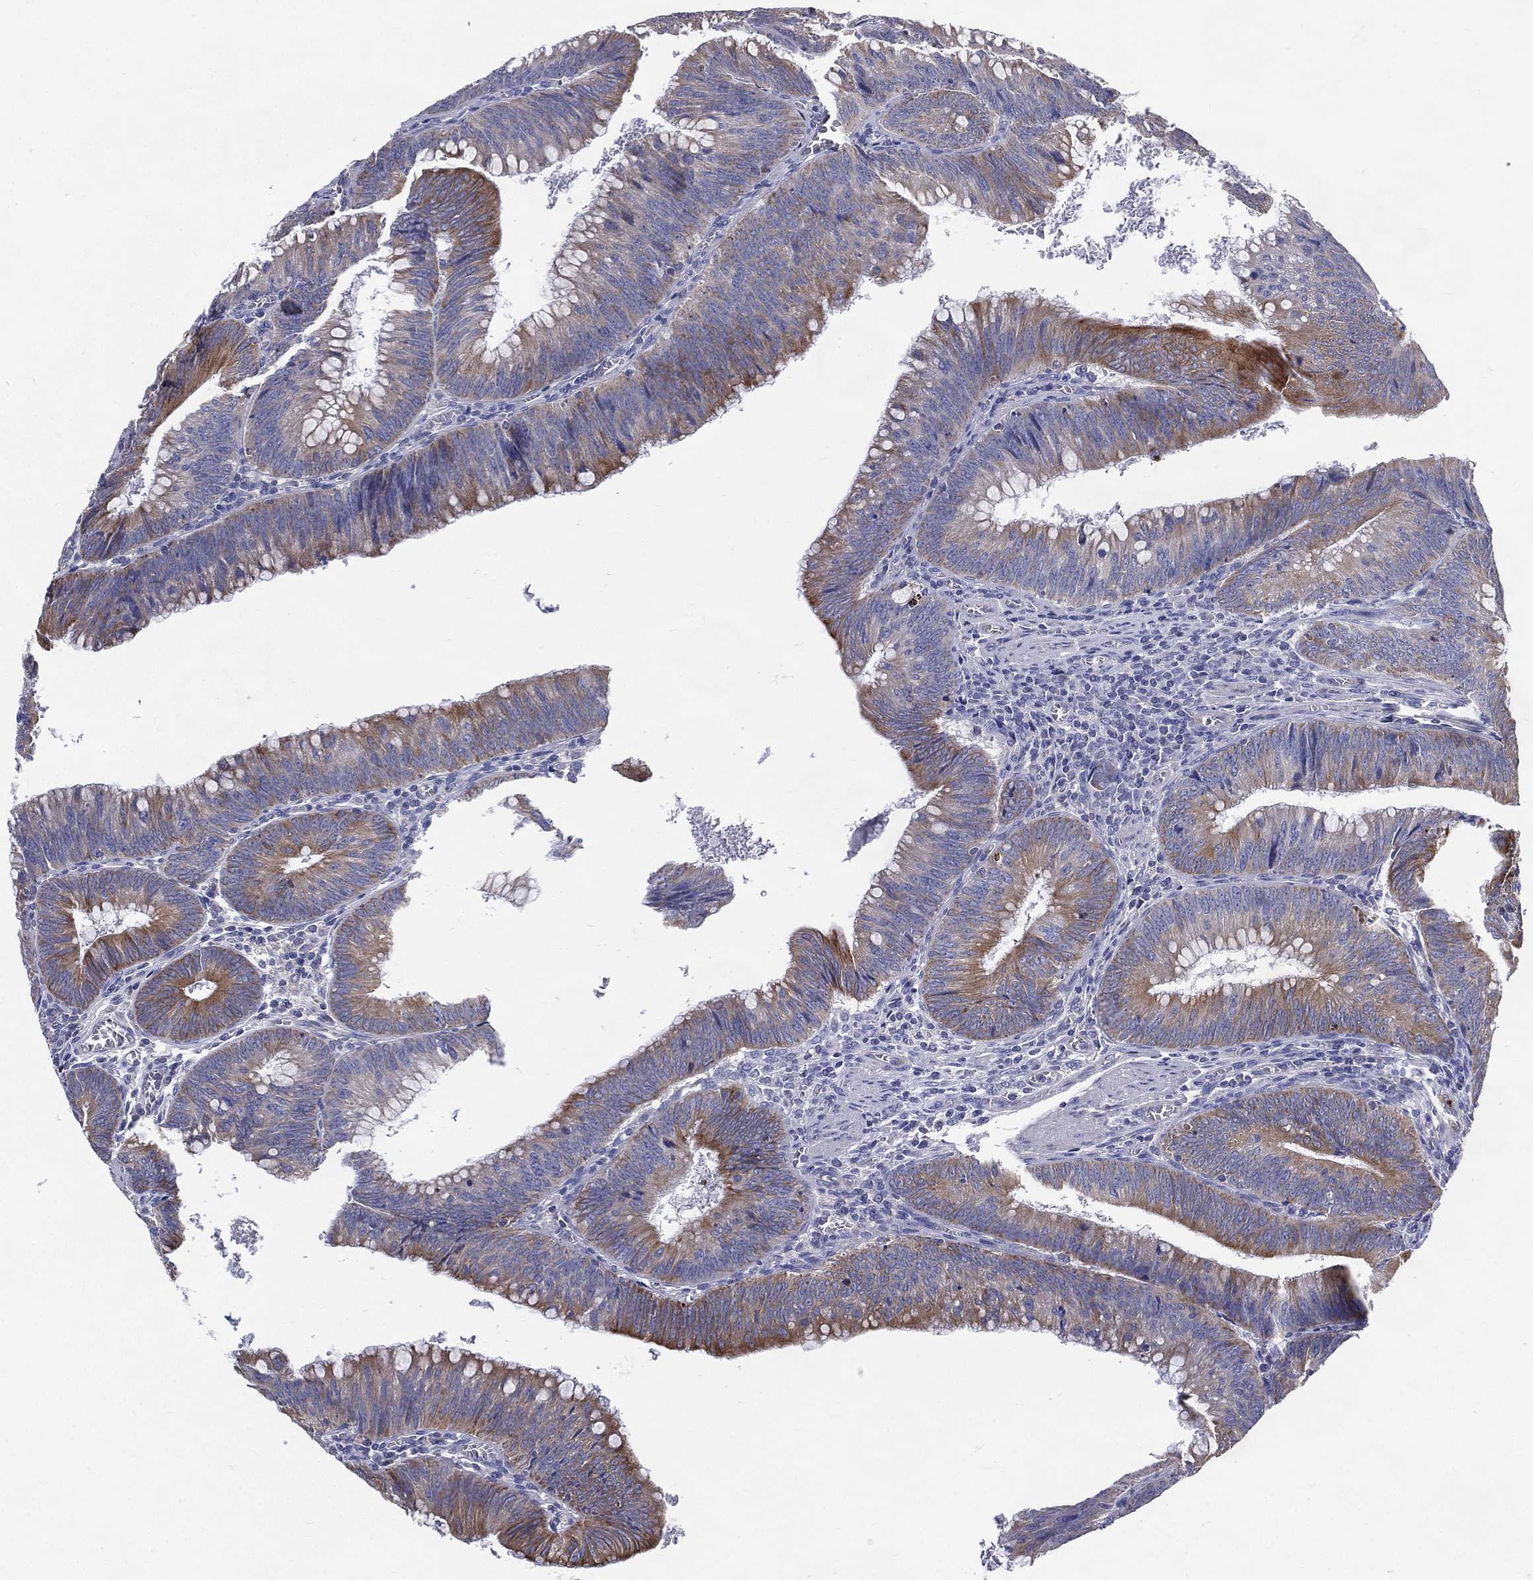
{"staining": {"intensity": "strong", "quantity": "<25%", "location": "cytoplasmic/membranous"}, "tissue": "colorectal cancer", "cell_type": "Tumor cells", "image_type": "cancer", "snomed": [{"axis": "morphology", "description": "Adenocarcinoma, NOS"}, {"axis": "topography", "description": "Rectum"}], "caption": "Immunohistochemistry image of adenocarcinoma (colorectal) stained for a protein (brown), which displays medium levels of strong cytoplasmic/membranous expression in about <25% of tumor cells.", "gene": "PWWP3A", "patient": {"sex": "female", "age": 72}}